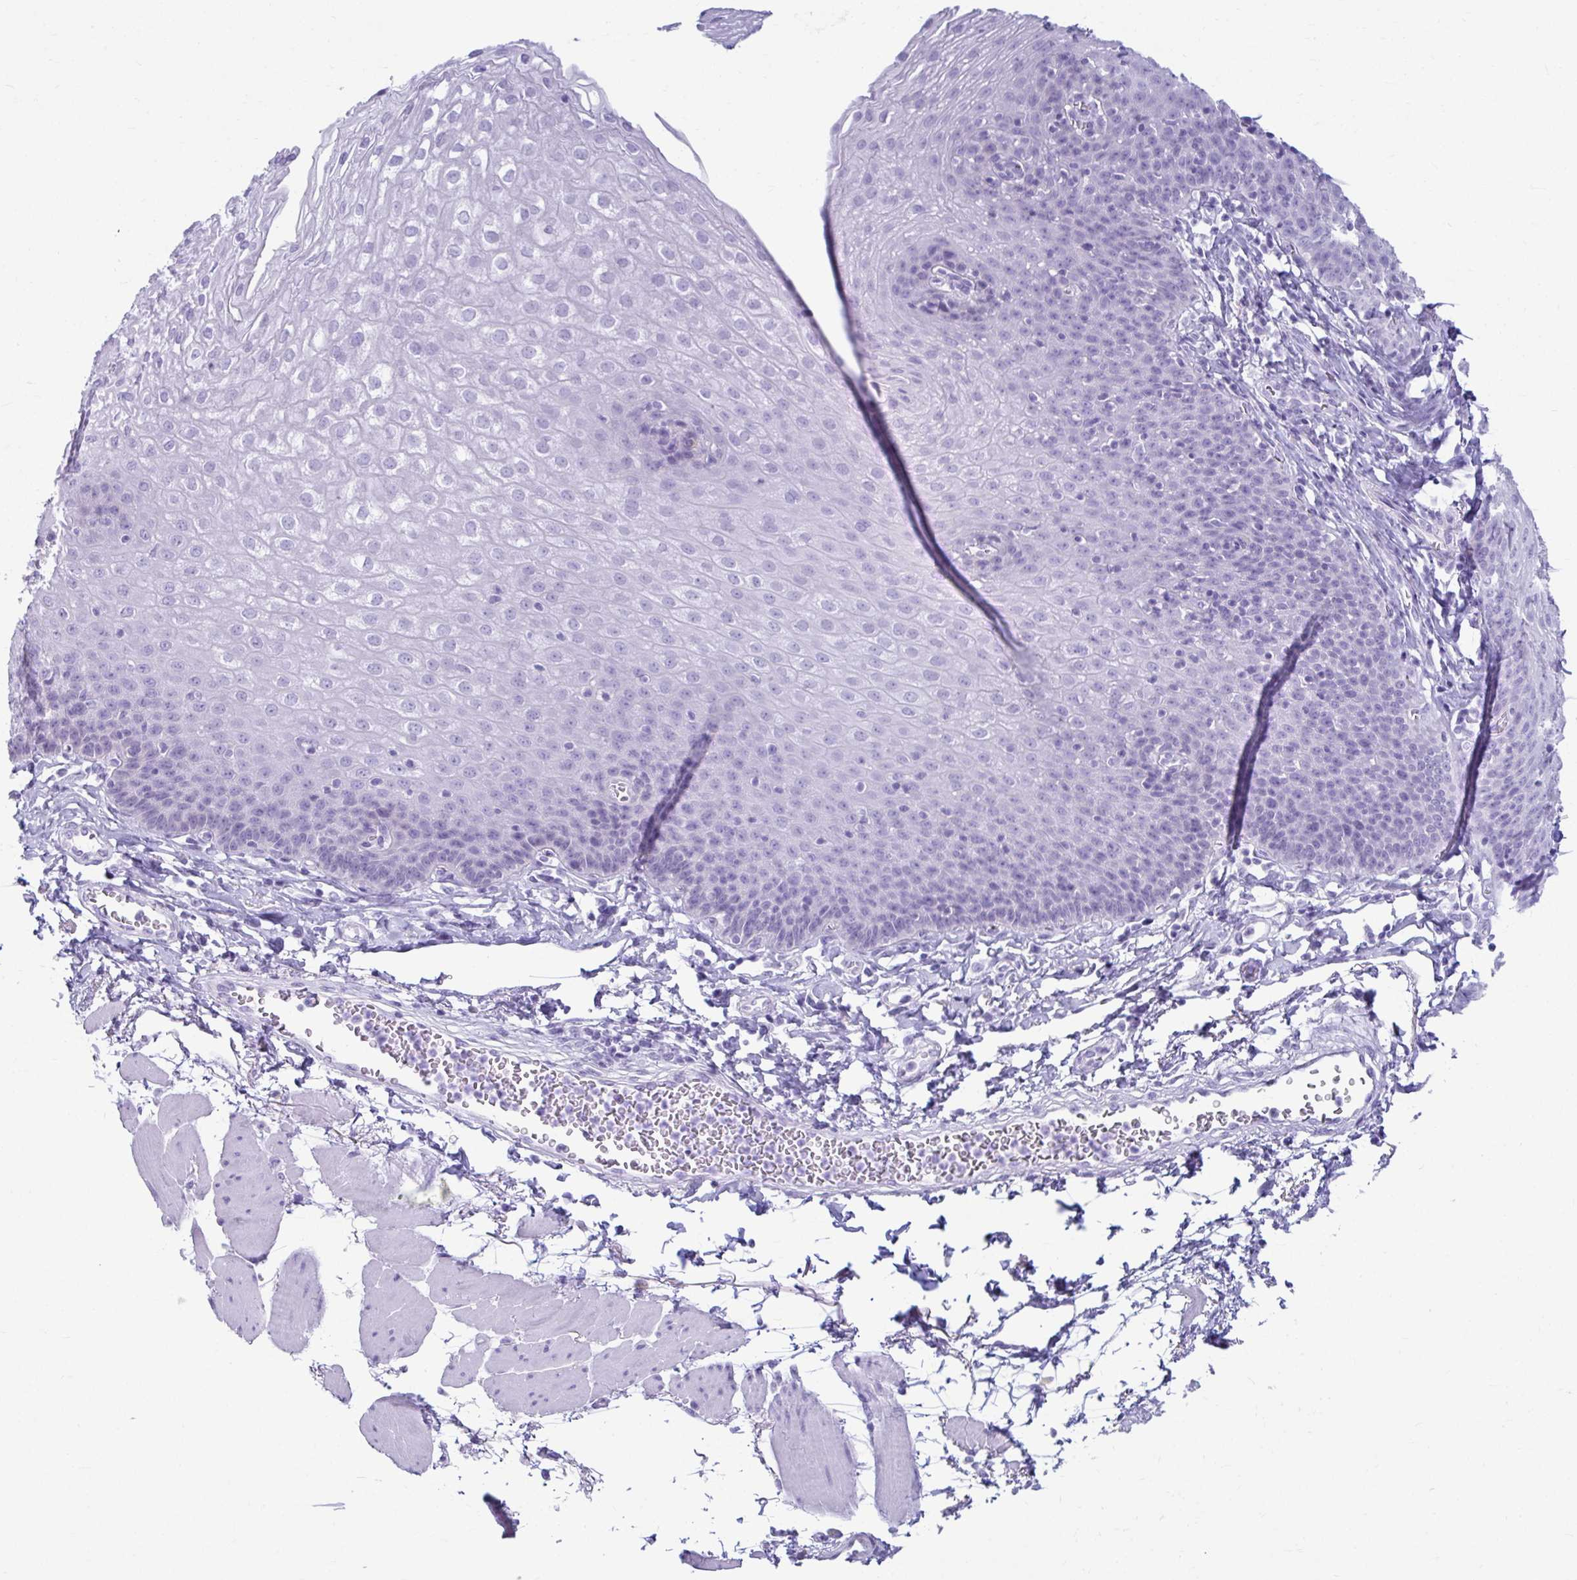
{"staining": {"intensity": "negative", "quantity": "none", "location": "none"}, "tissue": "esophagus", "cell_type": "Squamous epithelial cells", "image_type": "normal", "snomed": [{"axis": "morphology", "description": "Normal tissue, NOS"}, {"axis": "topography", "description": "Esophagus"}], "caption": "Immunohistochemical staining of unremarkable esophagus demonstrates no significant positivity in squamous epithelial cells.", "gene": "ATP4B", "patient": {"sex": "female", "age": 81}}